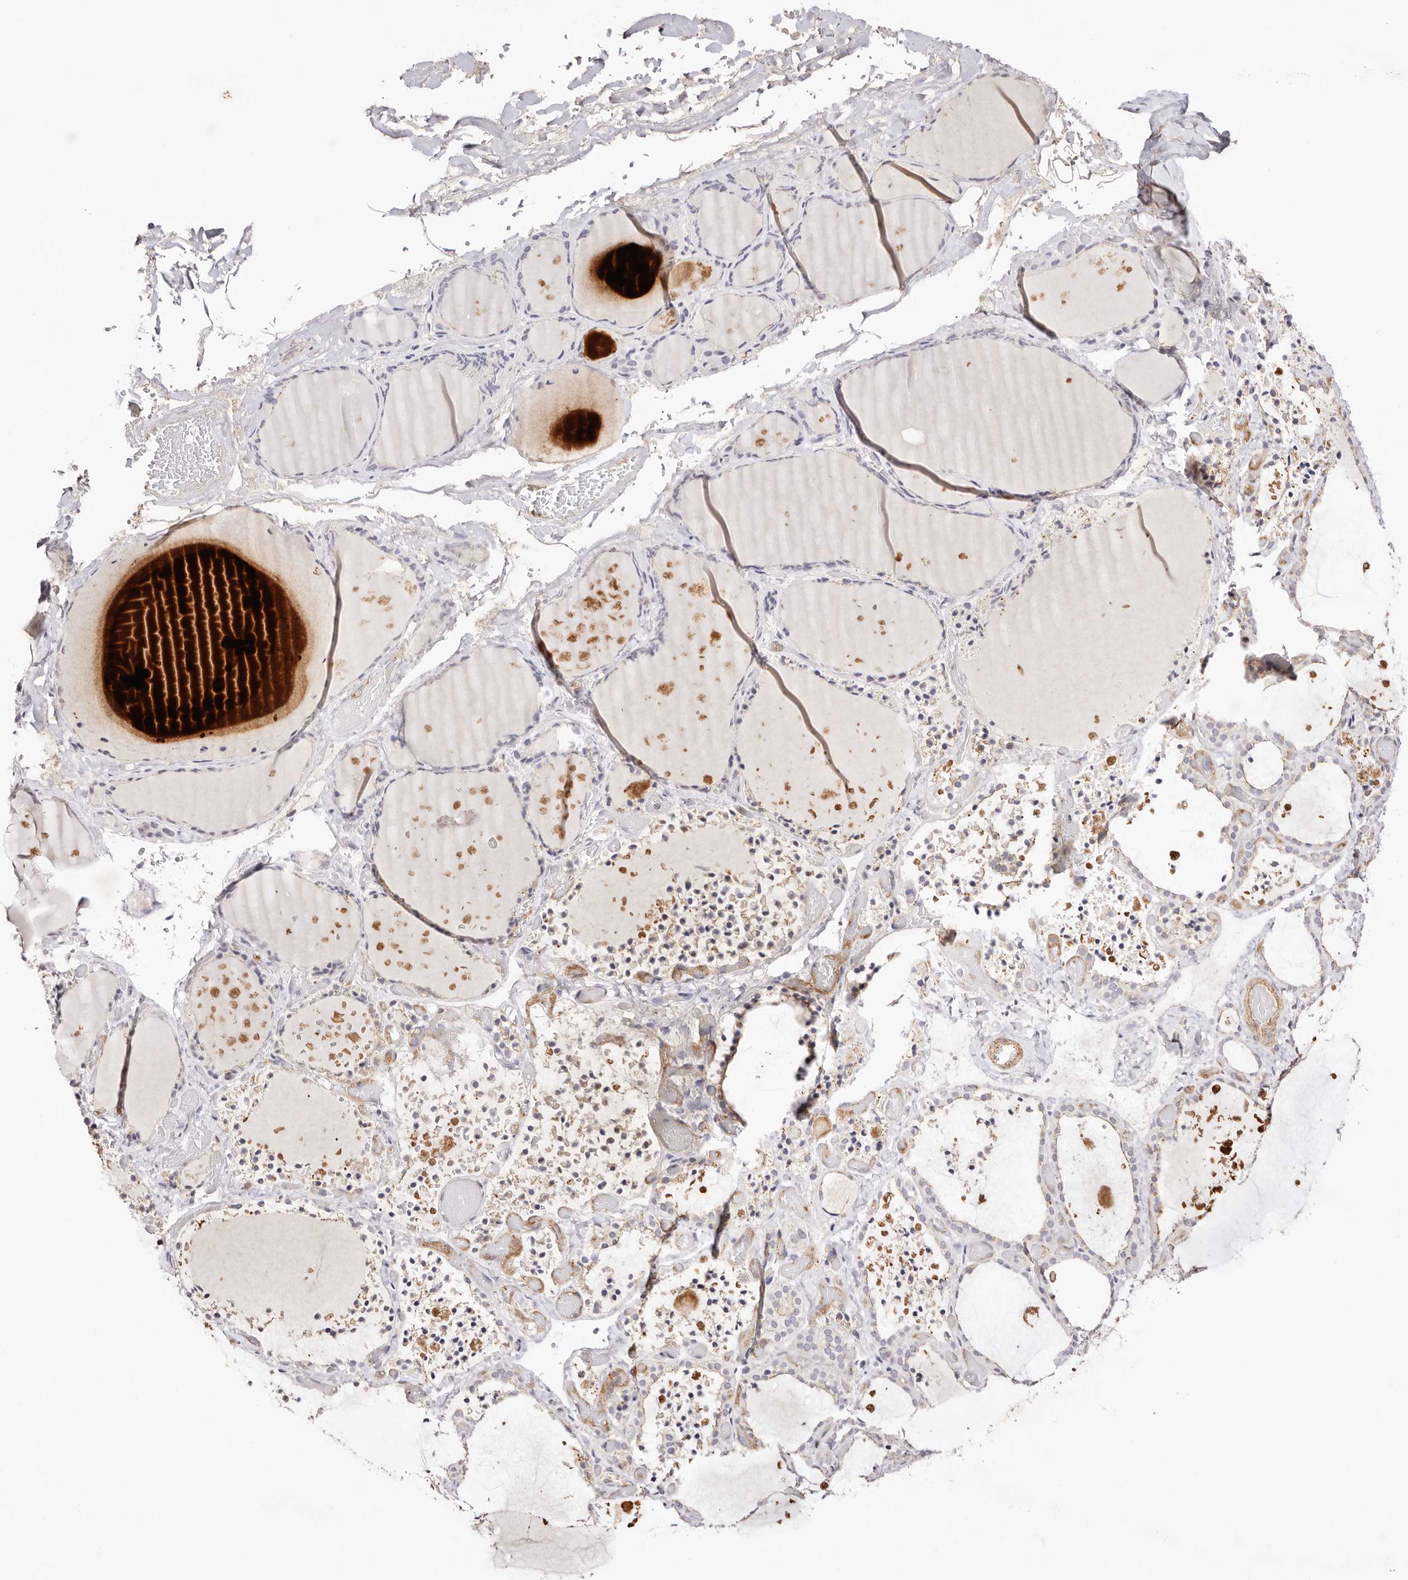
{"staining": {"intensity": "negative", "quantity": "none", "location": "none"}, "tissue": "thyroid gland", "cell_type": "Glandular cells", "image_type": "normal", "snomed": [{"axis": "morphology", "description": "Normal tissue, NOS"}, {"axis": "topography", "description": "Thyroid gland"}], "caption": "A histopathology image of human thyroid gland is negative for staining in glandular cells.", "gene": "SLC35B2", "patient": {"sex": "female", "age": 44}}